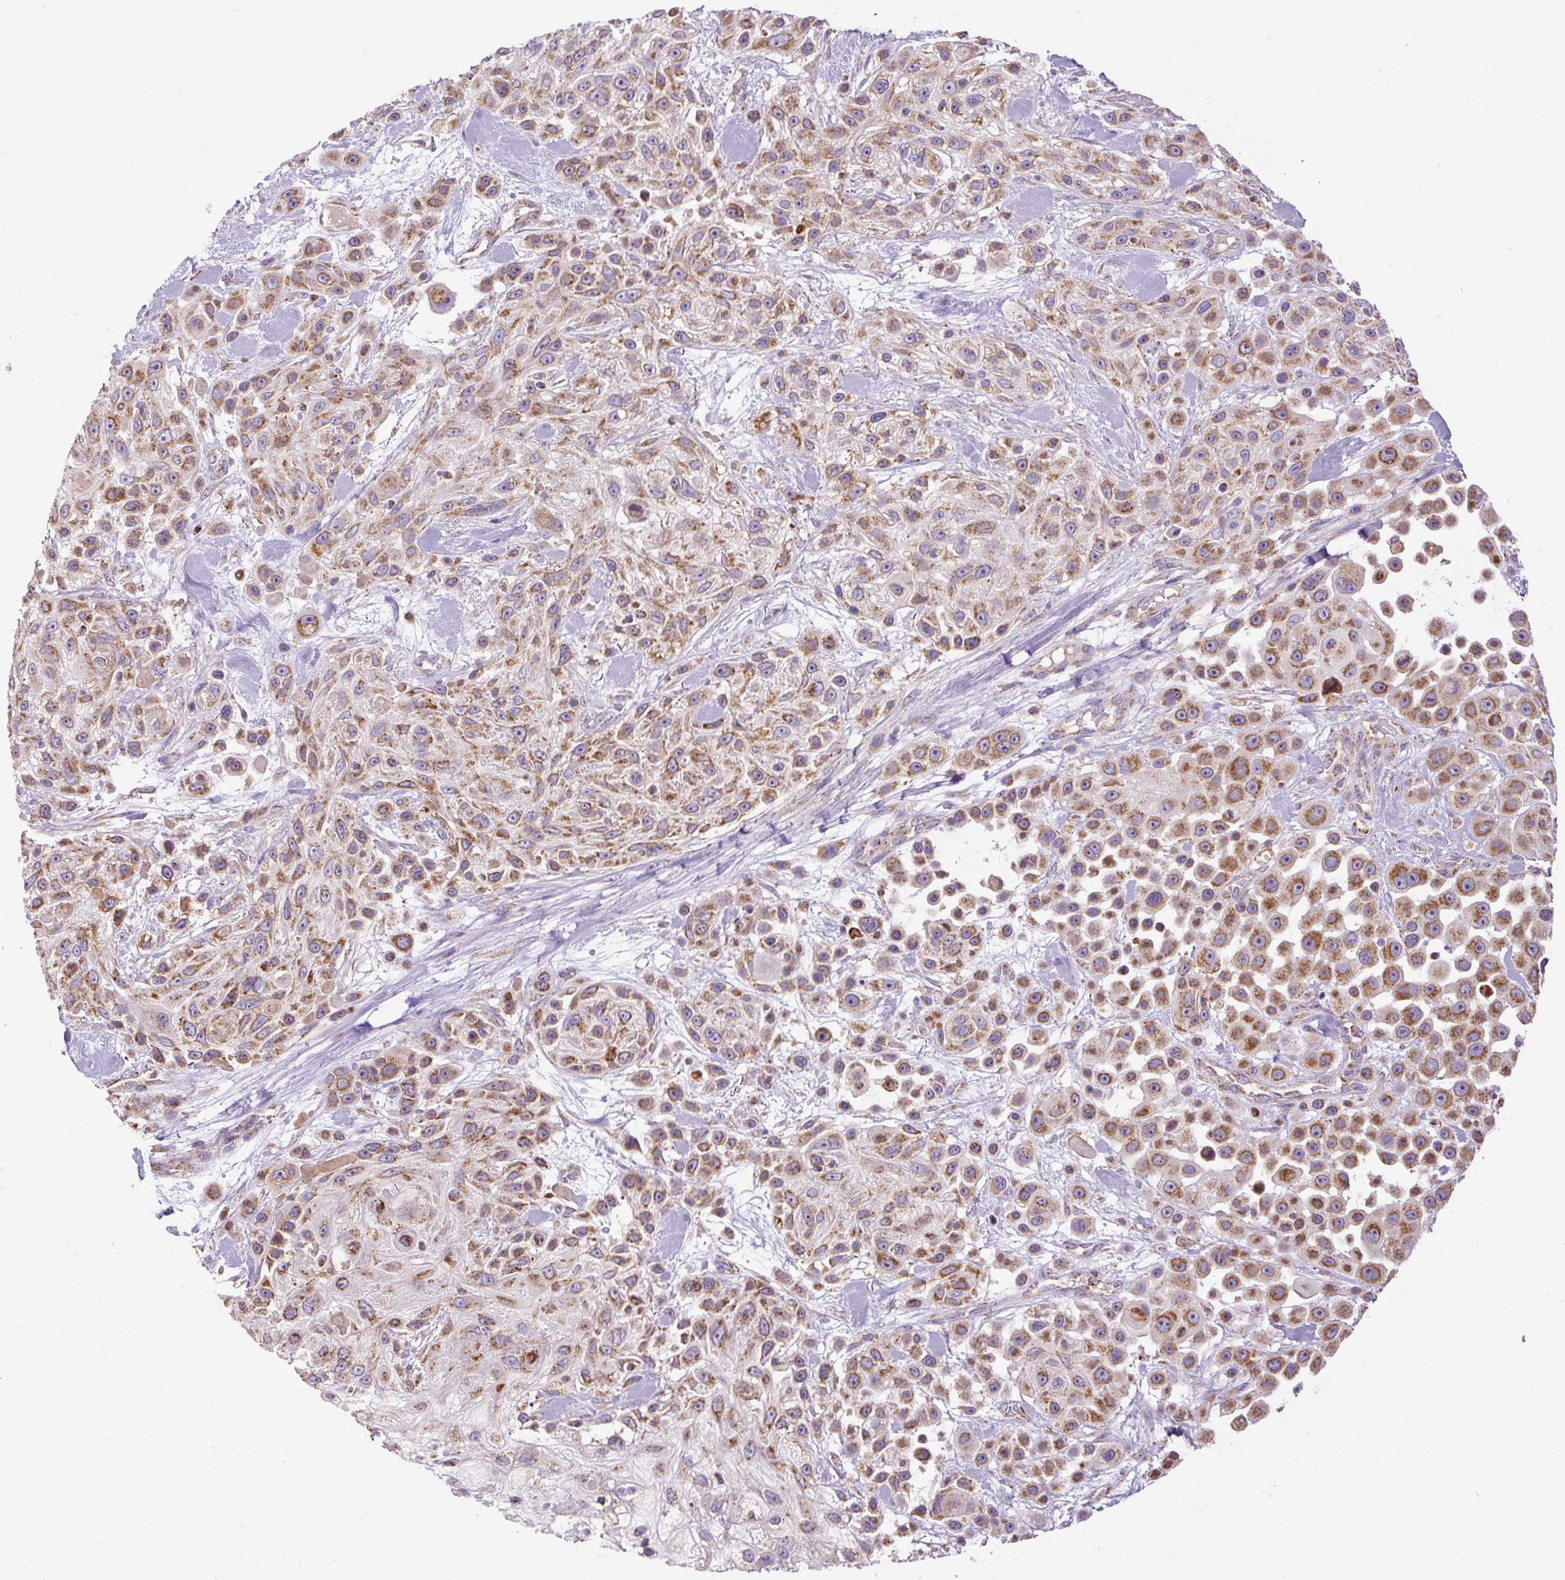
{"staining": {"intensity": "moderate", "quantity": "25%-75%", "location": "cytoplasmic/membranous"}, "tissue": "skin cancer", "cell_type": "Tumor cells", "image_type": "cancer", "snomed": [{"axis": "morphology", "description": "Squamous cell carcinoma, NOS"}, {"axis": "topography", "description": "Skin"}], "caption": "Immunohistochemical staining of human skin squamous cell carcinoma displays moderate cytoplasmic/membranous protein expression in about 25%-75% of tumor cells. (Stains: DAB in brown, nuclei in blue, Microscopy: brightfield microscopy at high magnification).", "gene": "TM2D3", "patient": {"sex": "male", "age": 67}}